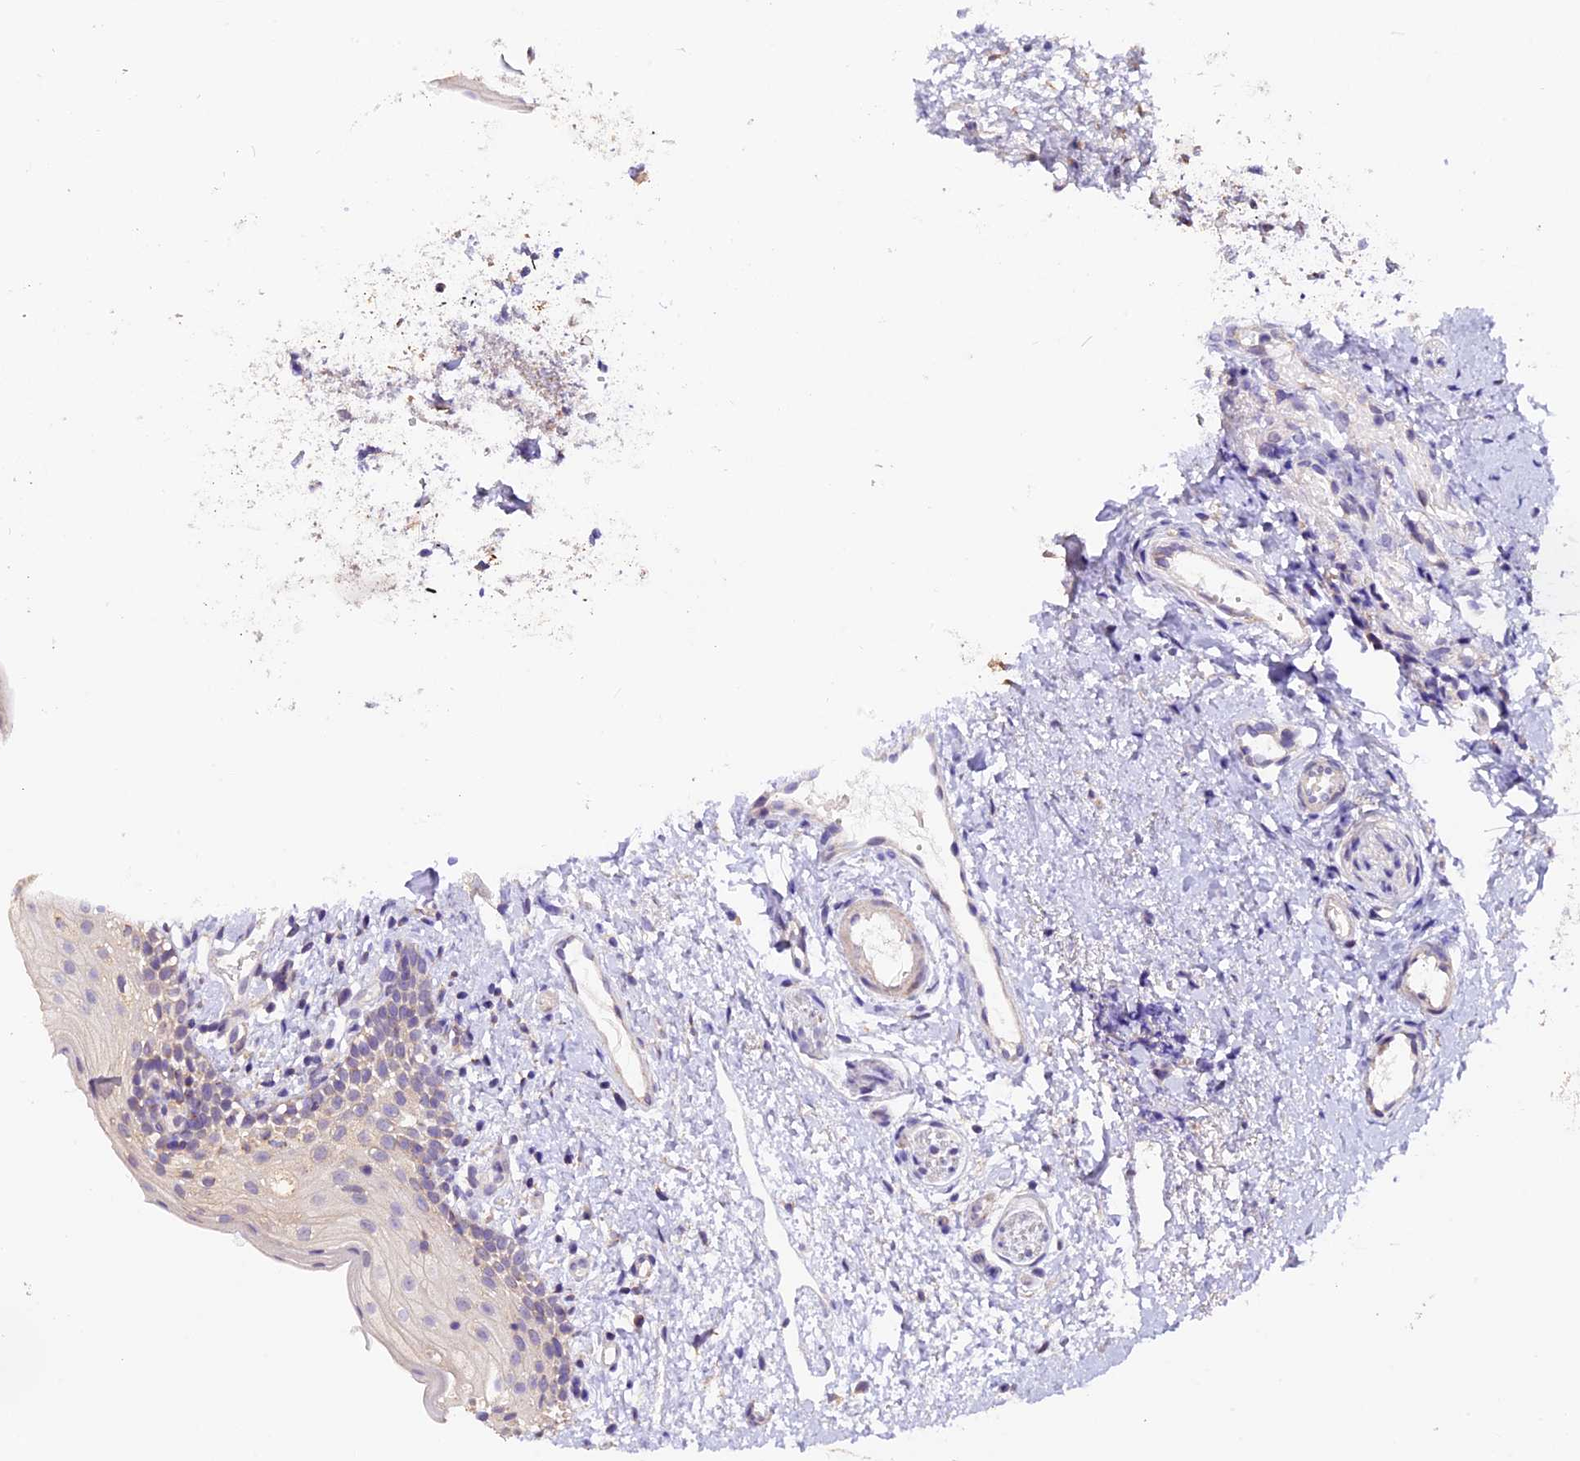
{"staining": {"intensity": "weak", "quantity": "<25%", "location": "cytoplasmic/membranous"}, "tissue": "oral mucosa", "cell_type": "Squamous epithelial cells", "image_type": "normal", "snomed": [{"axis": "morphology", "description": "Normal tissue, NOS"}, {"axis": "topography", "description": "Oral tissue"}], "caption": "A histopathology image of human oral mucosa is negative for staining in squamous epithelial cells. (Brightfield microscopy of DAB (3,3'-diaminobenzidine) IHC at high magnification).", "gene": "DDX28", "patient": {"sex": "female", "age": 13}}